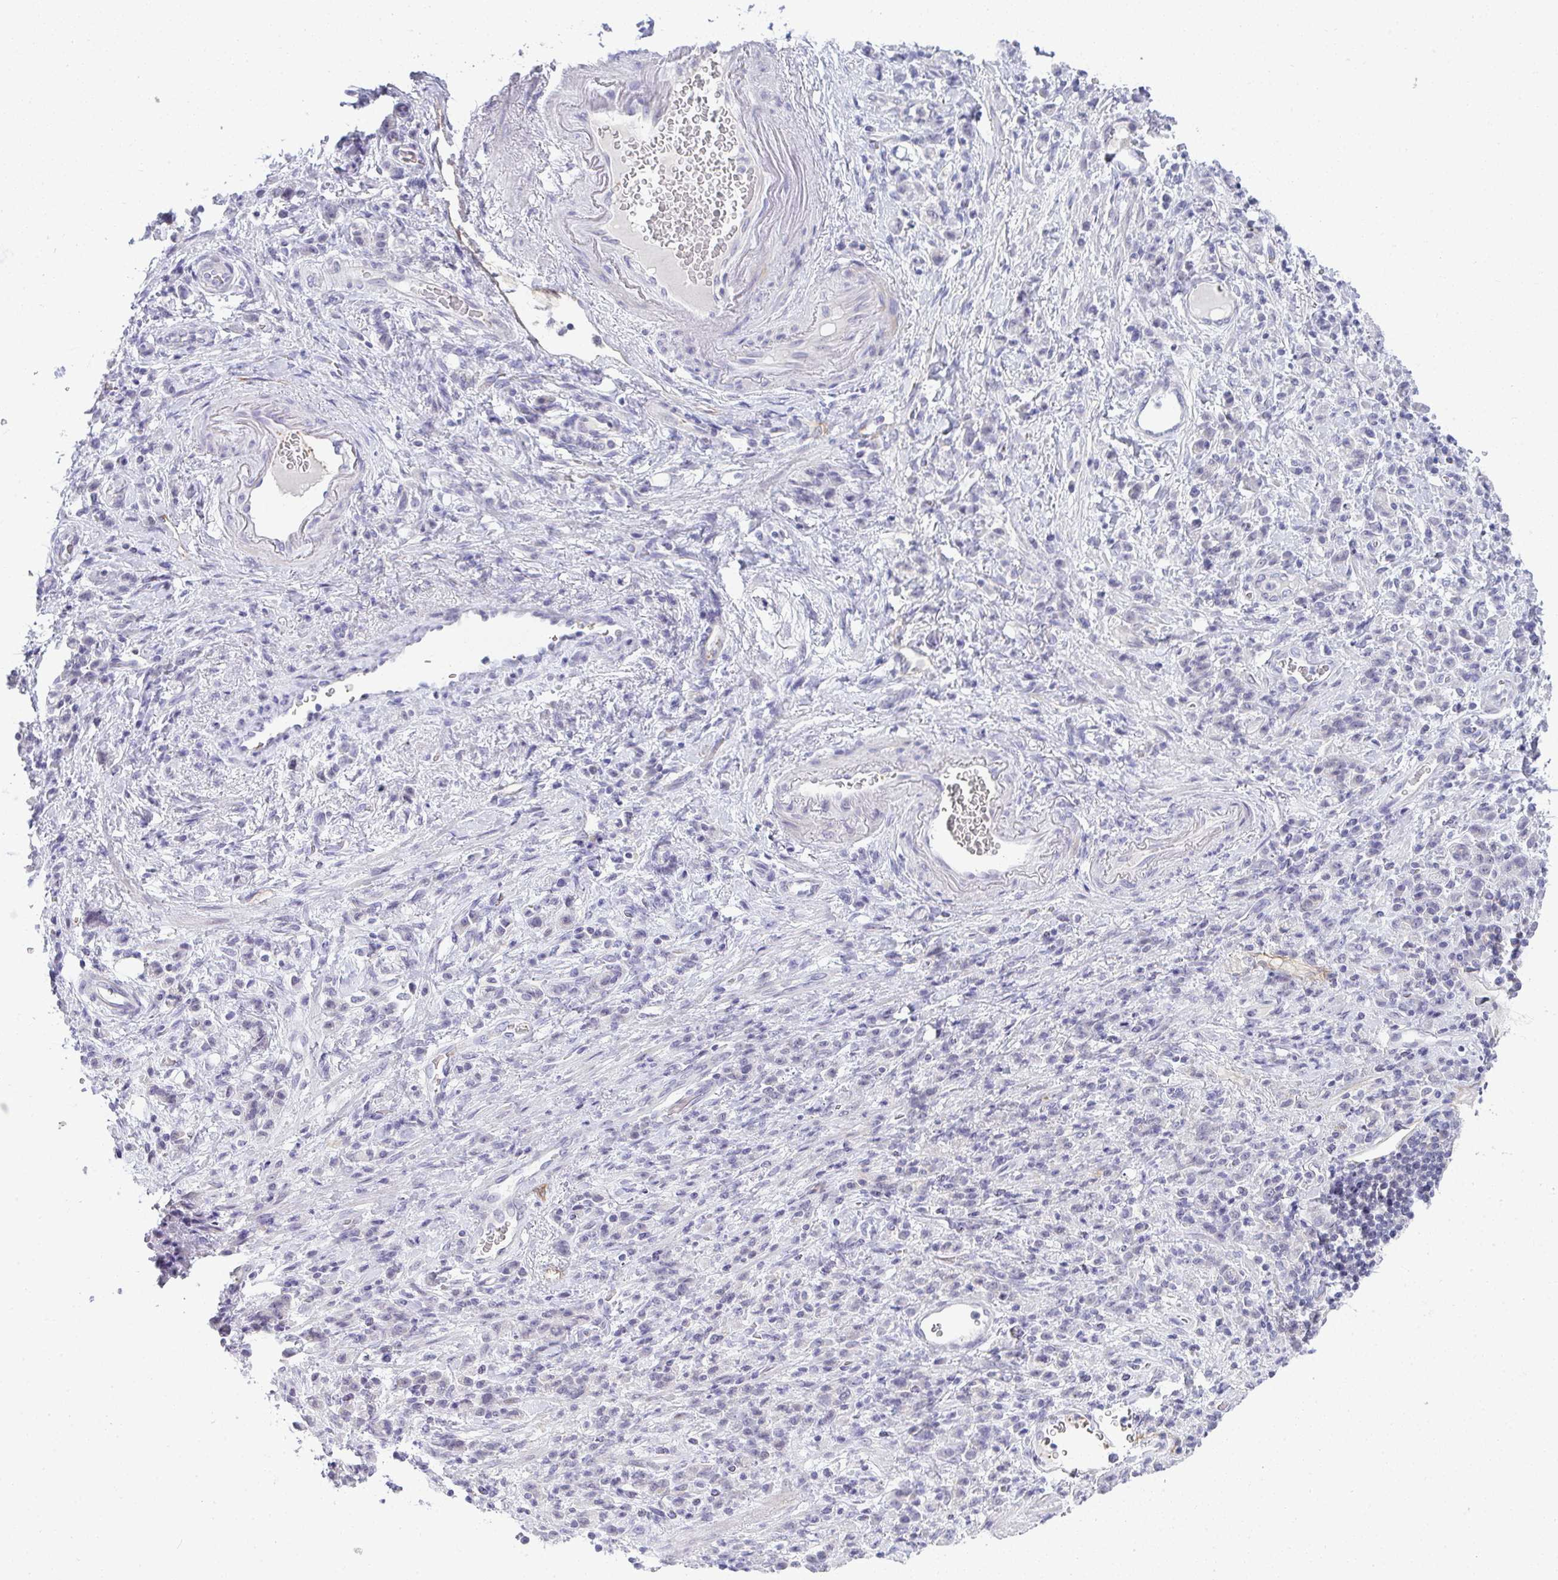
{"staining": {"intensity": "negative", "quantity": "none", "location": "none"}, "tissue": "stomach cancer", "cell_type": "Tumor cells", "image_type": "cancer", "snomed": [{"axis": "morphology", "description": "Adenocarcinoma, NOS"}, {"axis": "topography", "description": "Stomach"}], "caption": "An immunohistochemistry image of stomach adenocarcinoma is shown. There is no staining in tumor cells of stomach adenocarcinoma. The staining was performed using DAB (3,3'-diaminobenzidine) to visualize the protein expression in brown, while the nuclei were stained in blue with hematoxylin (Magnification: 20x).", "gene": "TMEM82", "patient": {"sex": "male", "age": 77}}